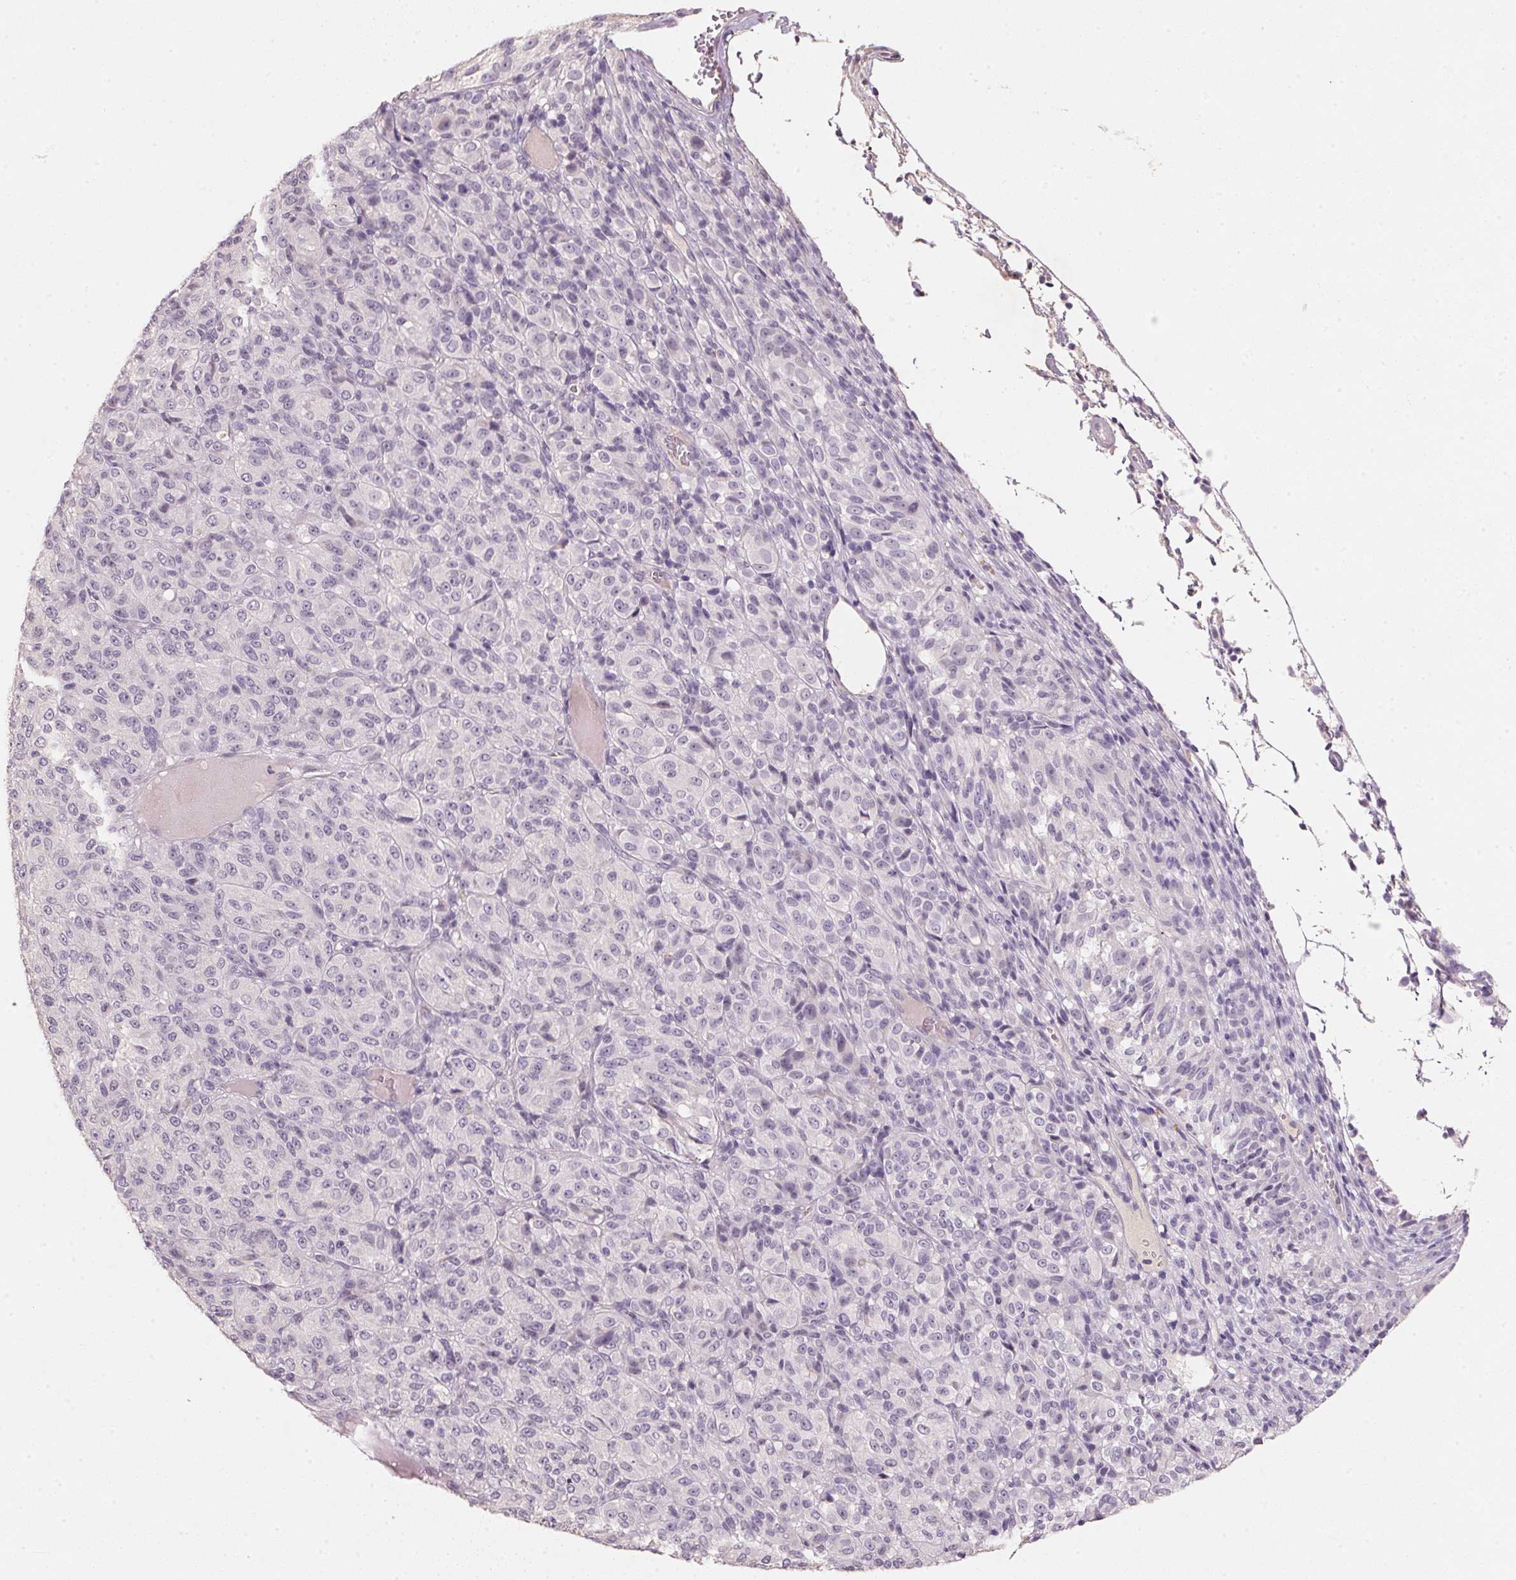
{"staining": {"intensity": "negative", "quantity": "none", "location": "none"}, "tissue": "melanoma", "cell_type": "Tumor cells", "image_type": "cancer", "snomed": [{"axis": "morphology", "description": "Malignant melanoma, Metastatic site"}, {"axis": "topography", "description": "Brain"}], "caption": "A photomicrograph of malignant melanoma (metastatic site) stained for a protein shows no brown staining in tumor cells.", "gene": "CXCL5", "patient": {"sex": "female", "age": 56}}